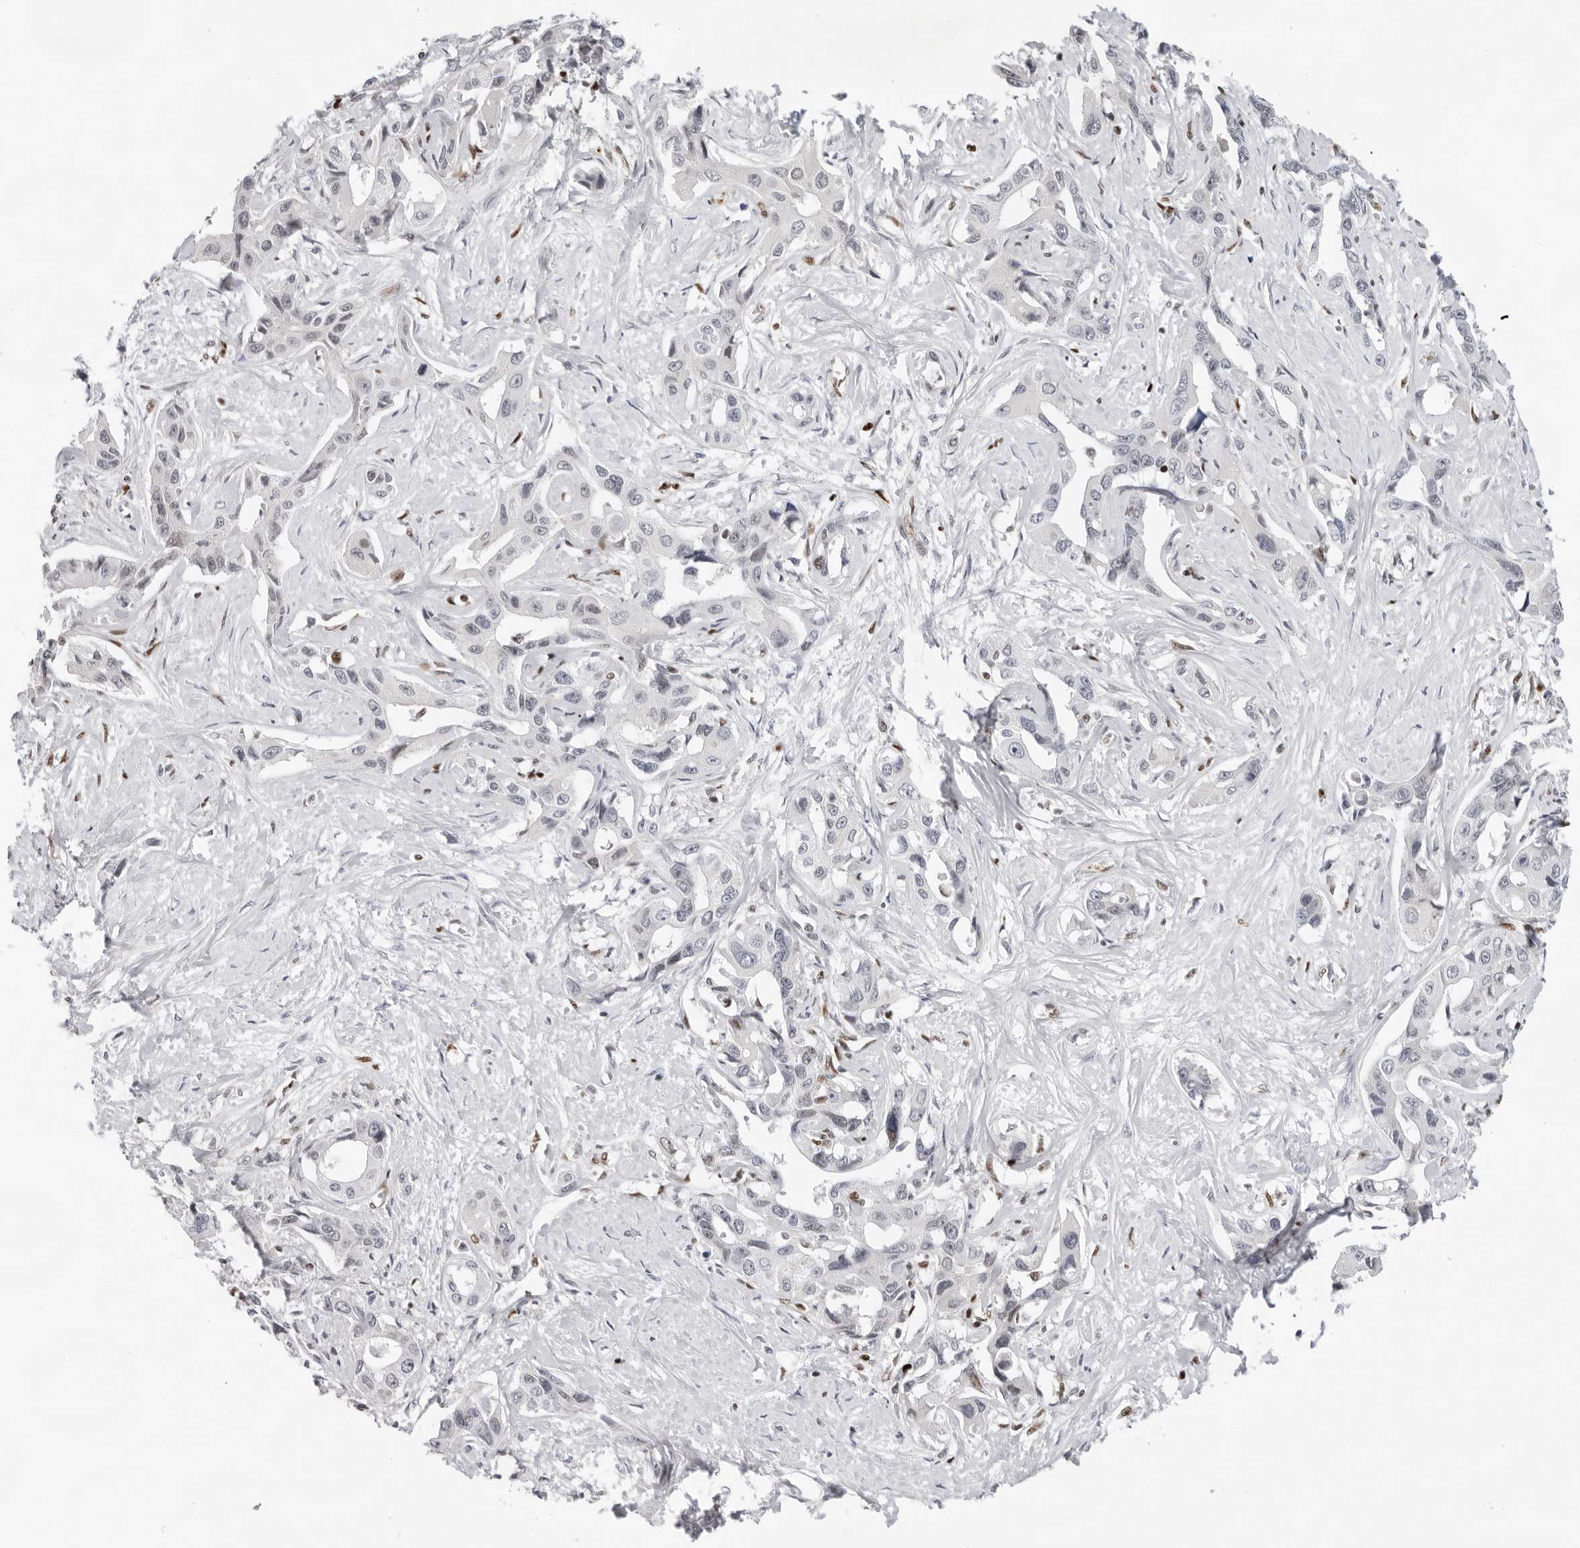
{"staining": {"intensity": "negative", "quantity": "none", "location": "none"}, "tissue": "liver cancer", "cell_type": "Tumor cells", "image_type": "cancer", "snomed": [{"axis": "morphology", "description": "Cholangiocarcinoma"}, {"axis": "topography", "description": "Liver"}], "caption": "The image displays no staining of tumor cells in liver cholangiocarcinoma.", "gene": "OGG1", "patient": {"sex": "male", "age": 59}}